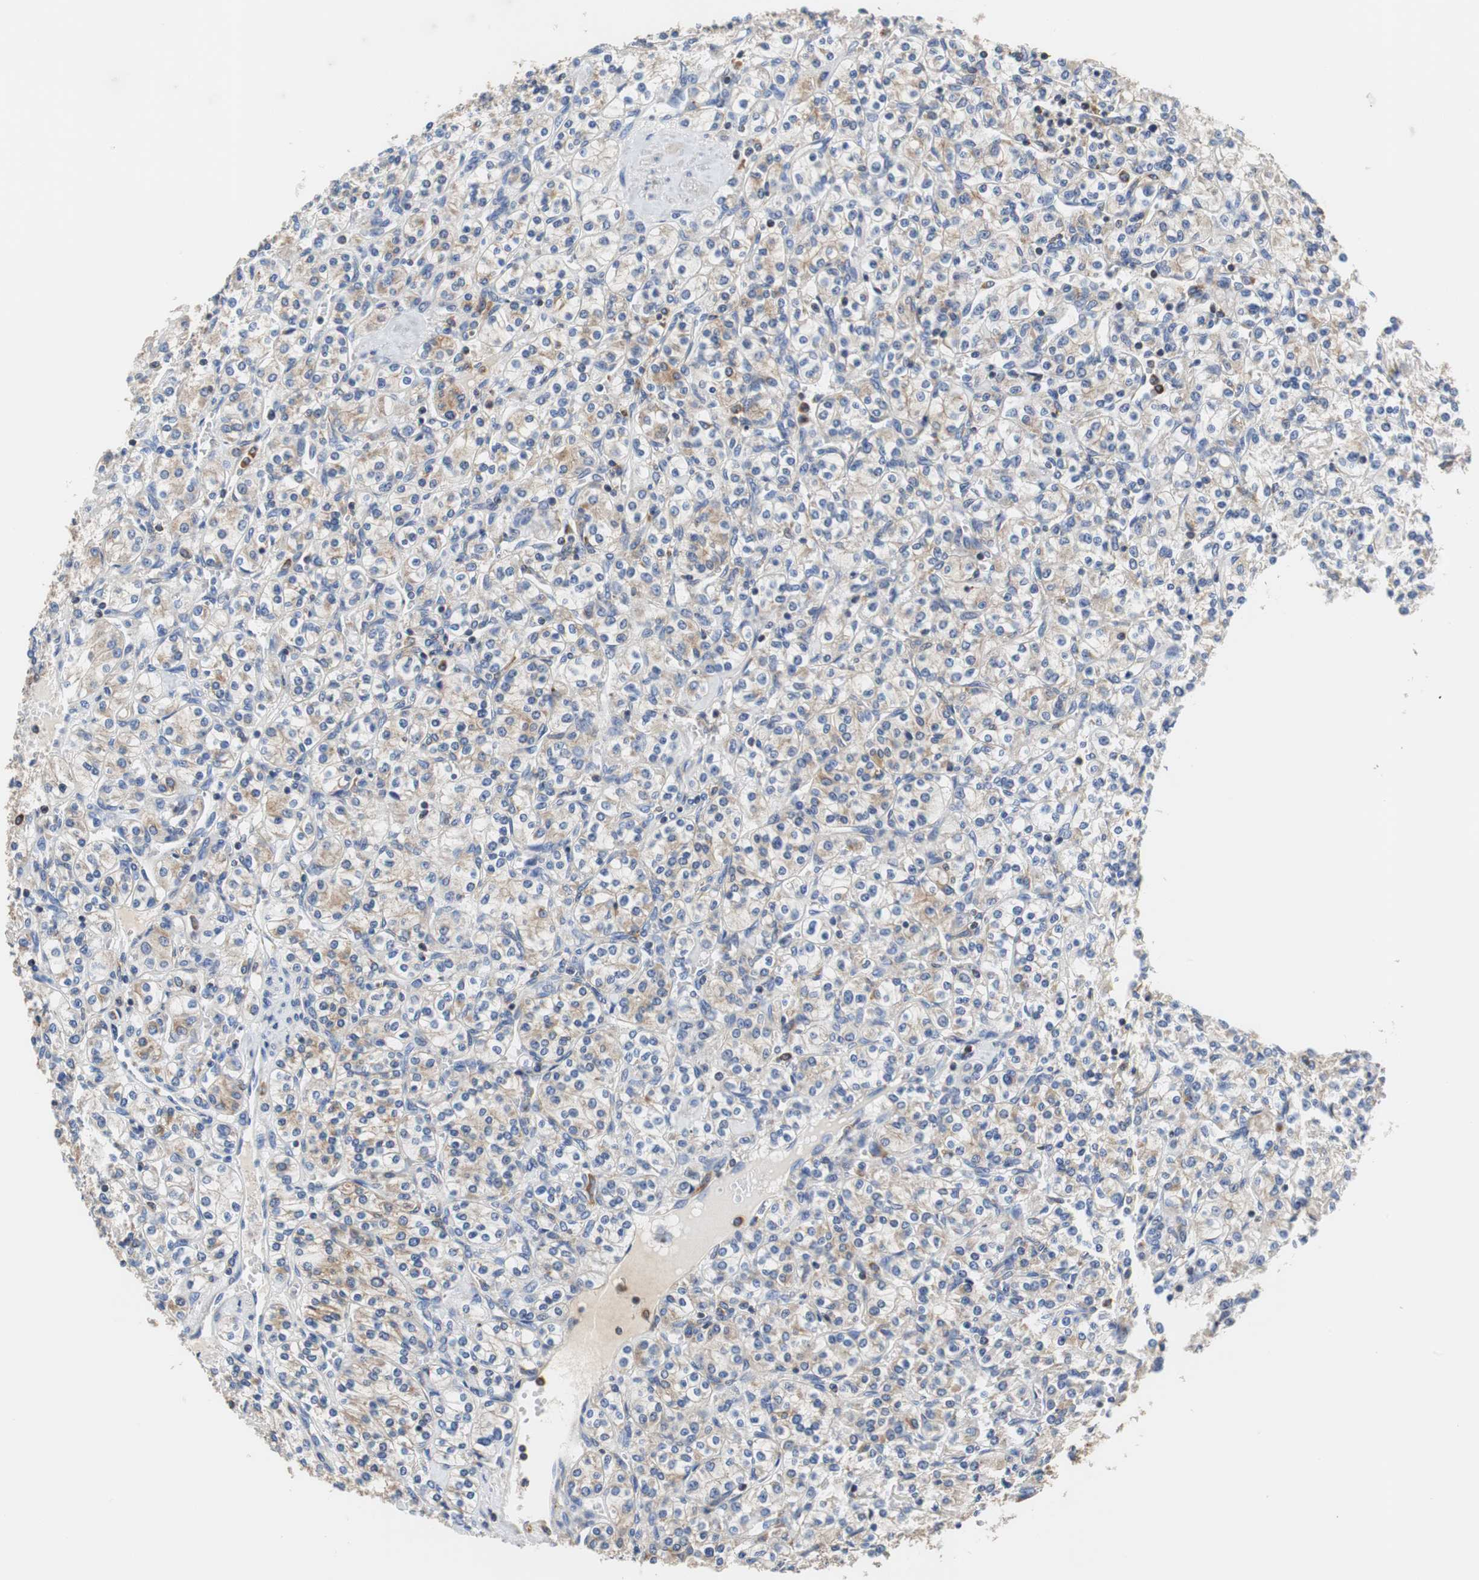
{"staining": {"intensity": "weak", "quantity": "25%-75%", "location": "cytoplasmic/membranous"}, "tissue": "renal cancer", "cell_type": "Tumor cells", "image_type": "cancer", "snomed": [{"axis": "morphology", "description": "Adenocarcinoma, NOS"}, {"axis": "topography", "description": "Kidney"}], "caption": "IHC of human renal cancer exhibits low levels of weak cytoplasmic/membranous positivity in about 25%-75% of tumor cells.", "gene": "VAMP8", "patient": {"sex": "male", "age": 77}}